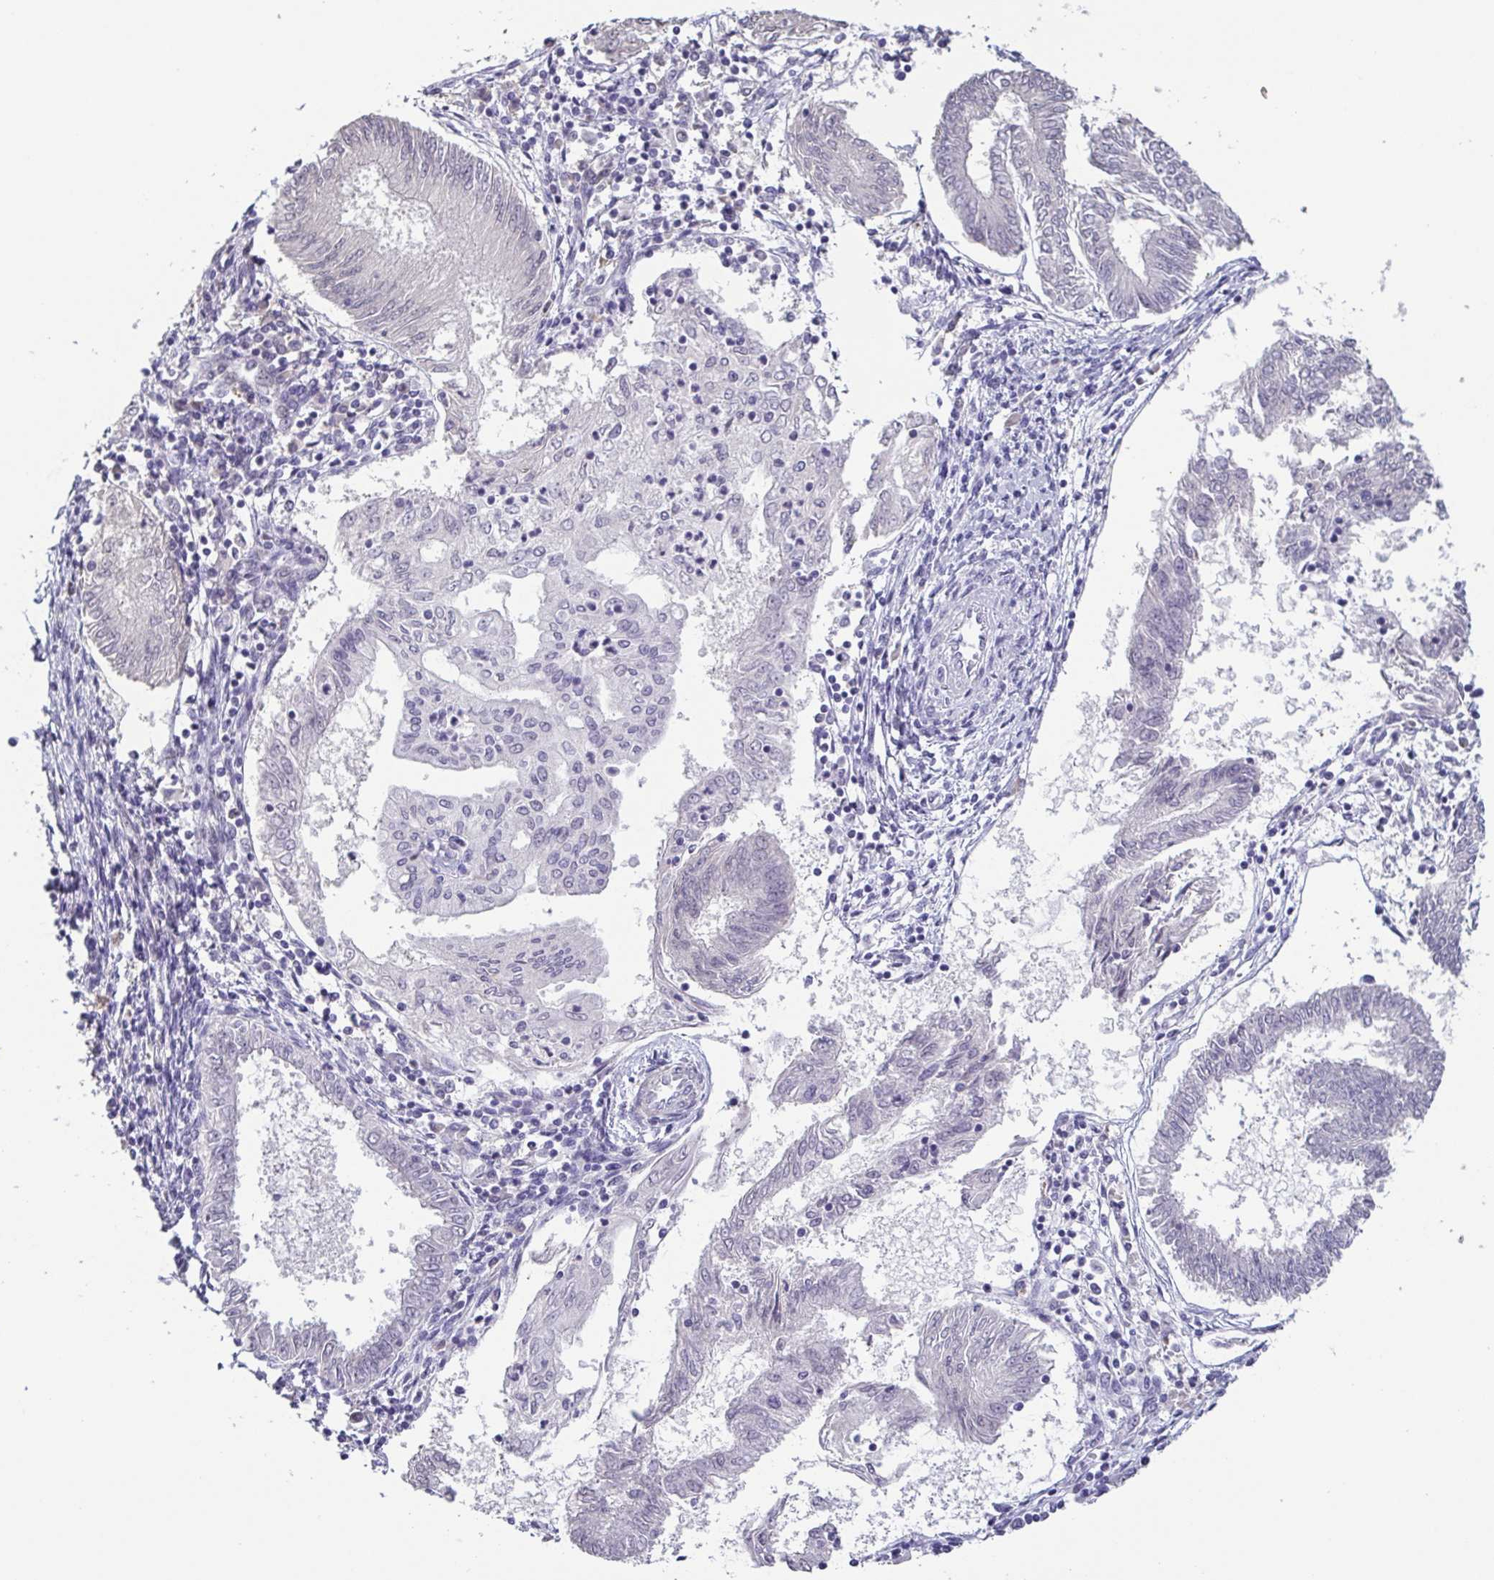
{"staining": {"intensity": "negative", "quantity": "none", "location": "none"}, "tissue": "endometrial cancer", "cell_type": "Tumor cells", "image_type": "cancer", "snomed": [{"axis": "morphology", "description": "Adenocarcinoma, NOS"}, {"axis": "topography", "description": "Endometrium"}], "caption": "An immunohistochemistry (IHC) histopathology image of endometrial cancer (adenocarcinoma) is shown. There is no staining in tumor cells of endometrial cancer (adenocarcinoma). (DAB (3,3'-diaminobenzidine) IHC visualized using brightfield microscopy, high magnification).", "gene": "NEFH", "patient": {"sex": "female", "age": 68}}